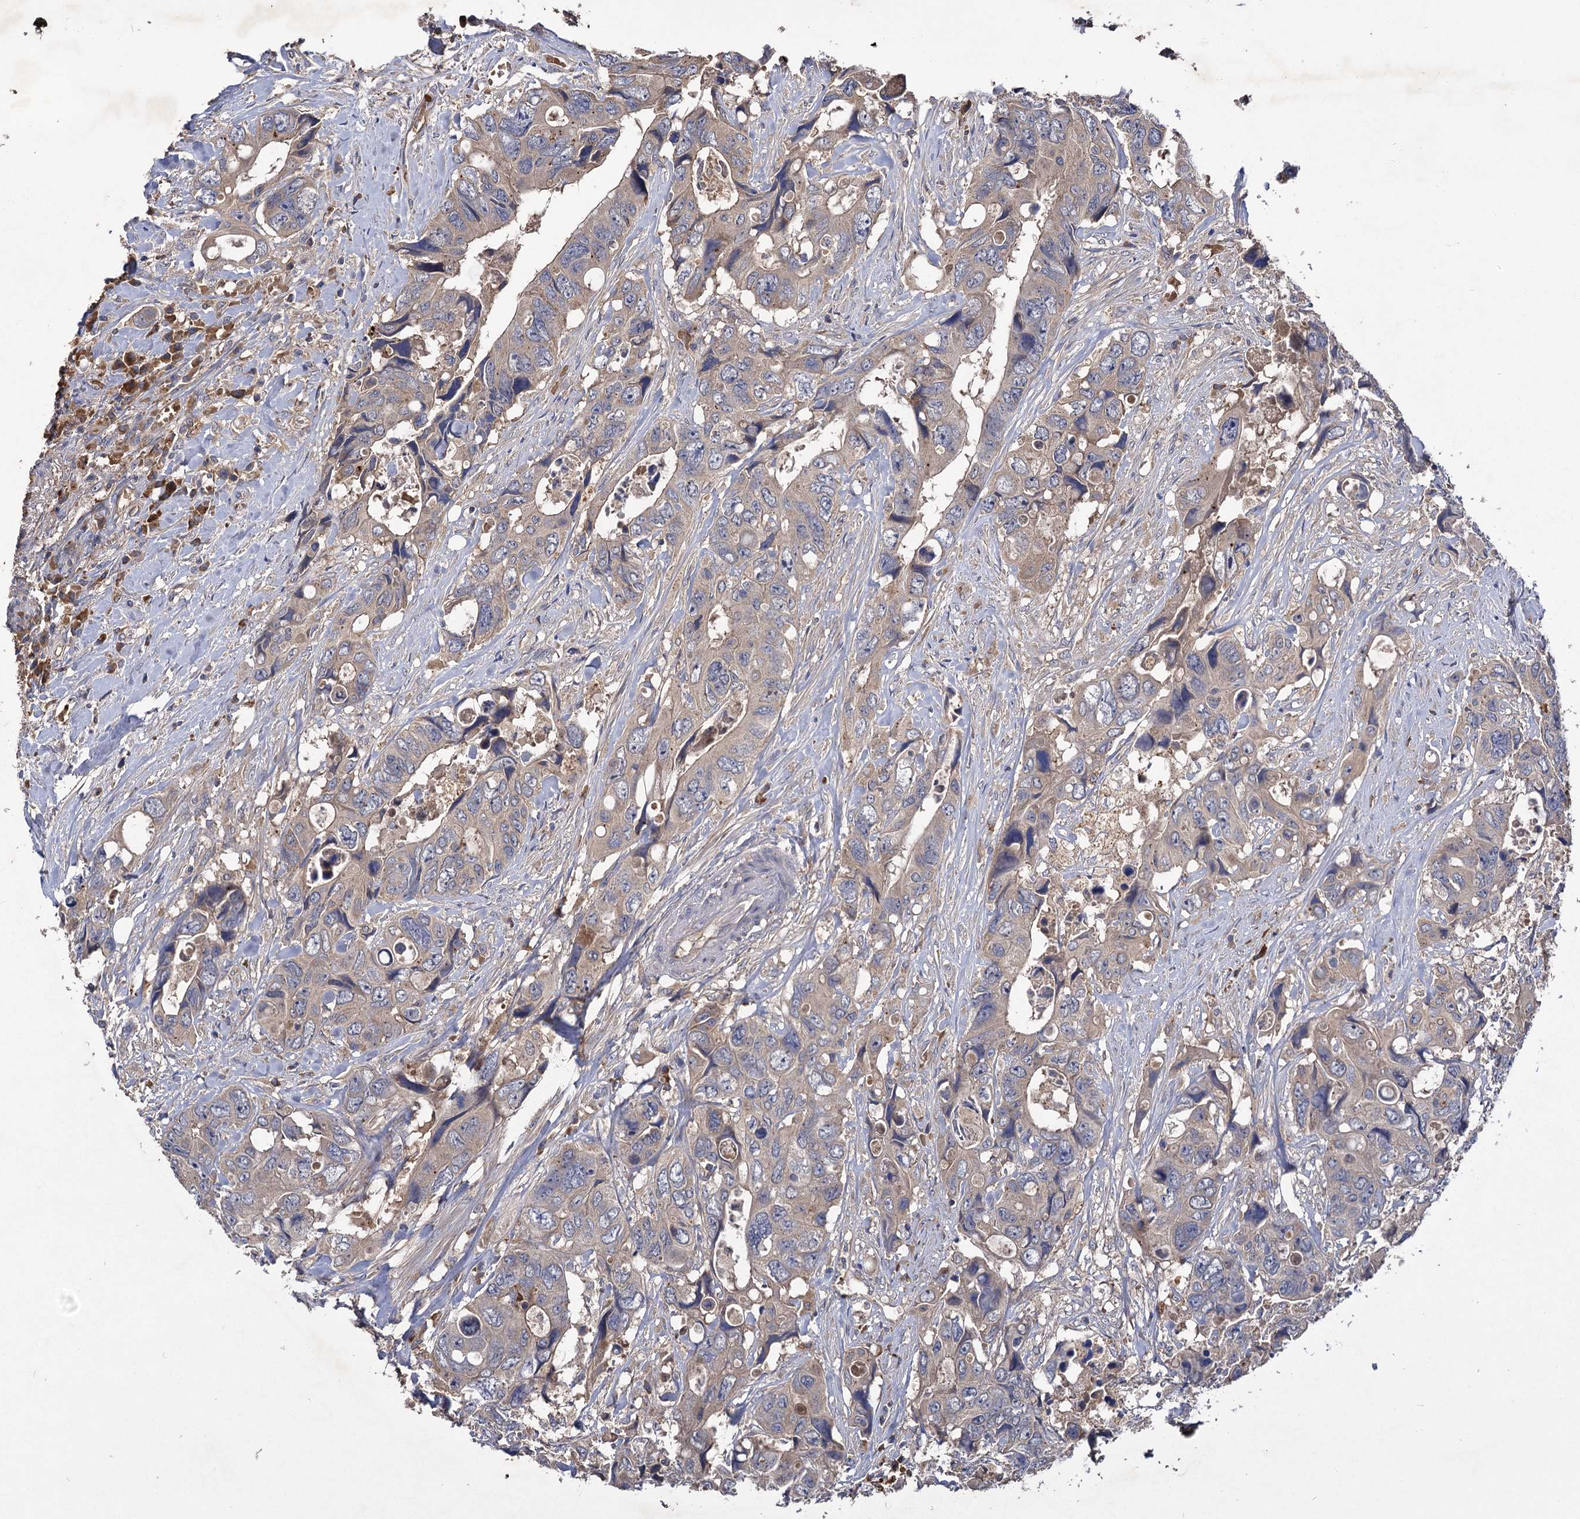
{"staining": {"intensity": "weak", "quantity": "<25%", "location": "cytoplasmic/membranous"}, "tissue": "colorectal cancer", "cell_type": "Tumor cells", "image_type": "cancer", "snomed": [{"axis": "morphology", "description": "Adenocarcinoma, NOS"}, {"axis": "topography", "description": "Rectum"}], "caption": "Immunohistochemical staining of human colorectal cancer exhibits no significant expression in tumor cells.", "gene": "USP50", "patient": {"sex": "male", "age": 57}}